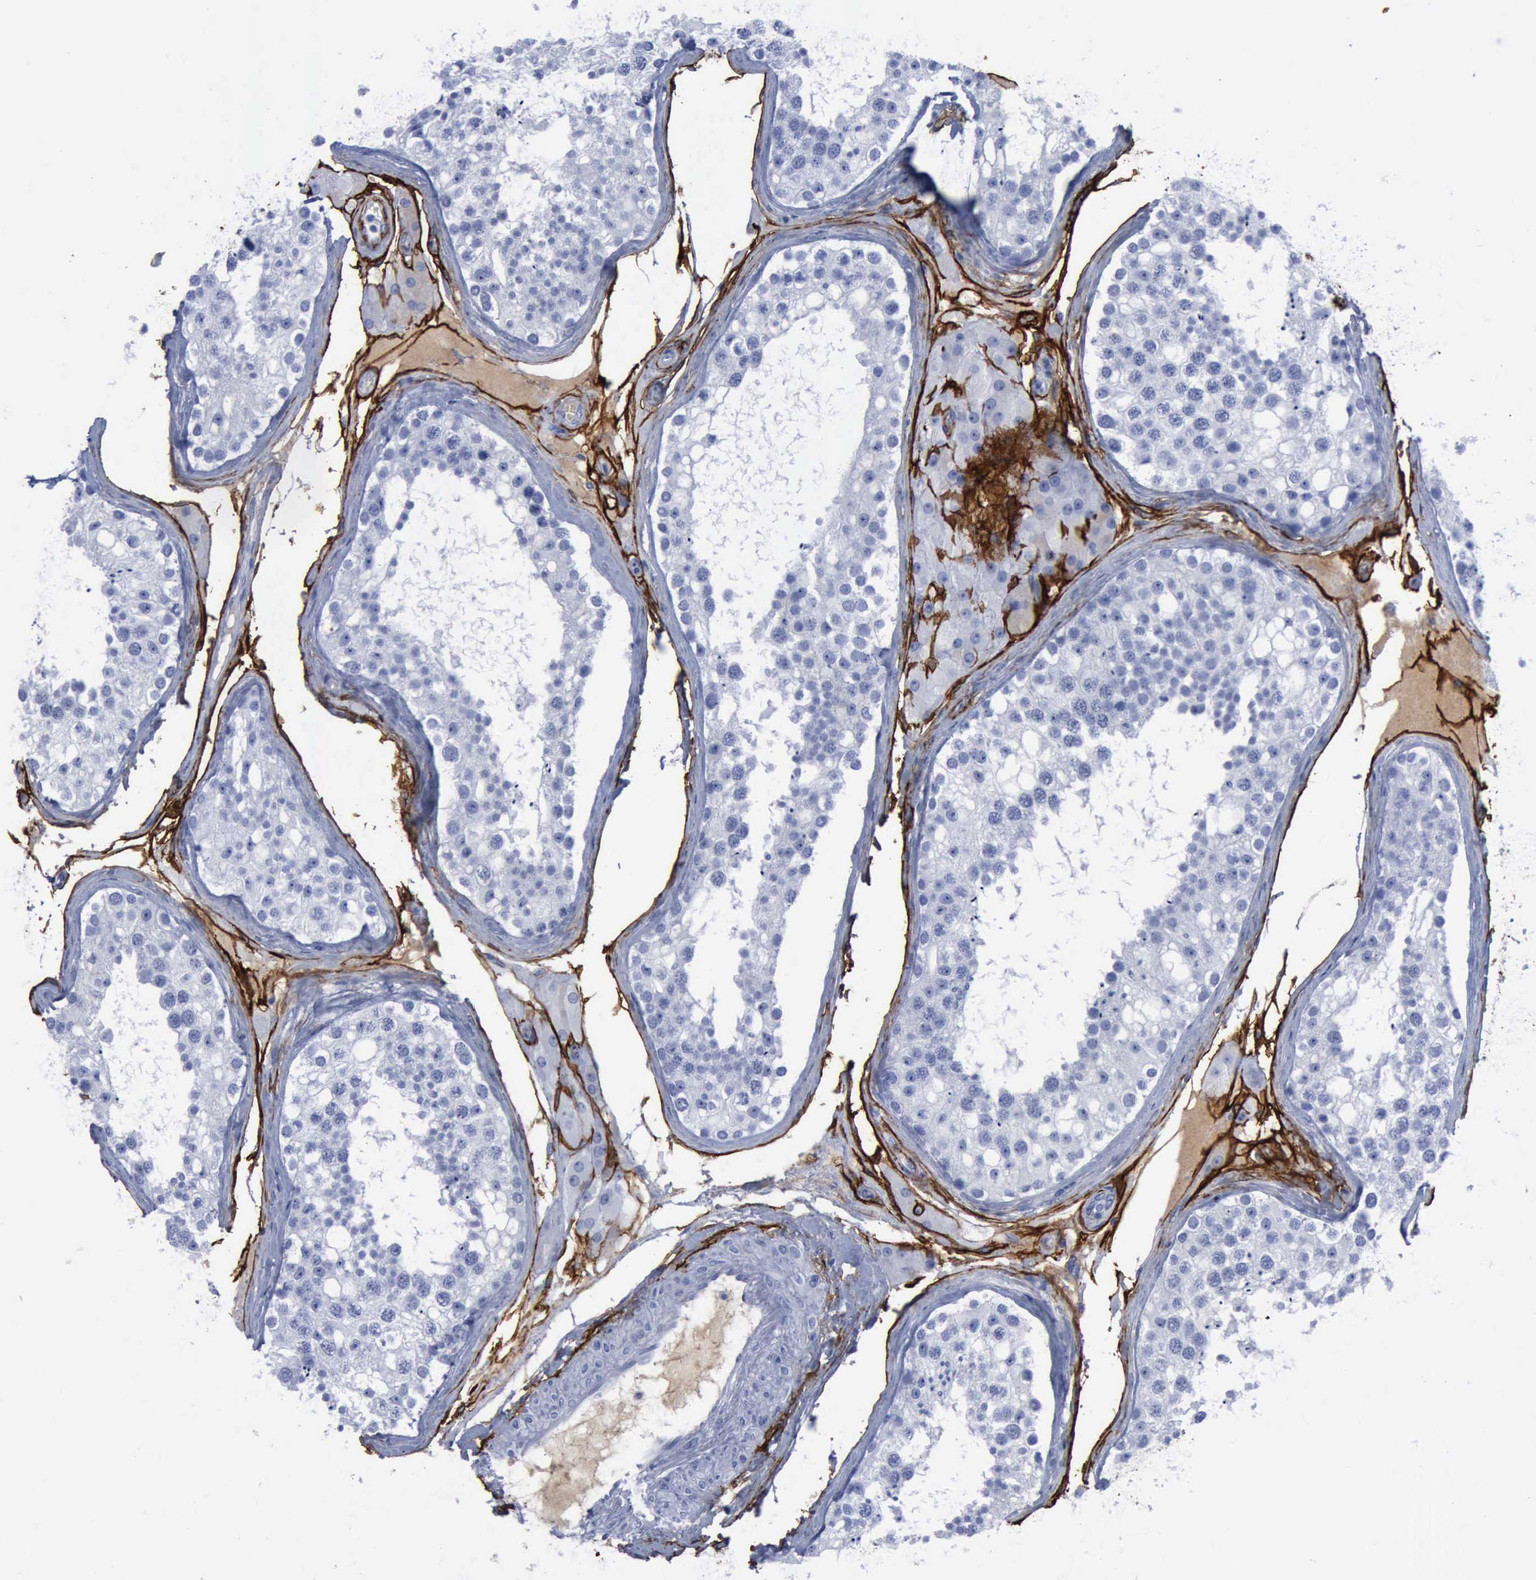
{"staining": {"intensity": "negative", "quantity": "none", "location": "none"}, "tissue": "testis", "cell_type": "Cells in seminiferous ducts", "image_type": "normal", "snomed": [{"axis": "morphology", "description": "Normal tissue, NOS"}, {"axis": "topography", "description": "Testis"}], "caption": "This image is of benign testis stained with IHC to label a protein in brown with the nuclei are counter-stained blue. There is no staining in cells in seminiferous ducts.", "gene": "NGFR", "patient": {"sex": "male", "age": 68}}